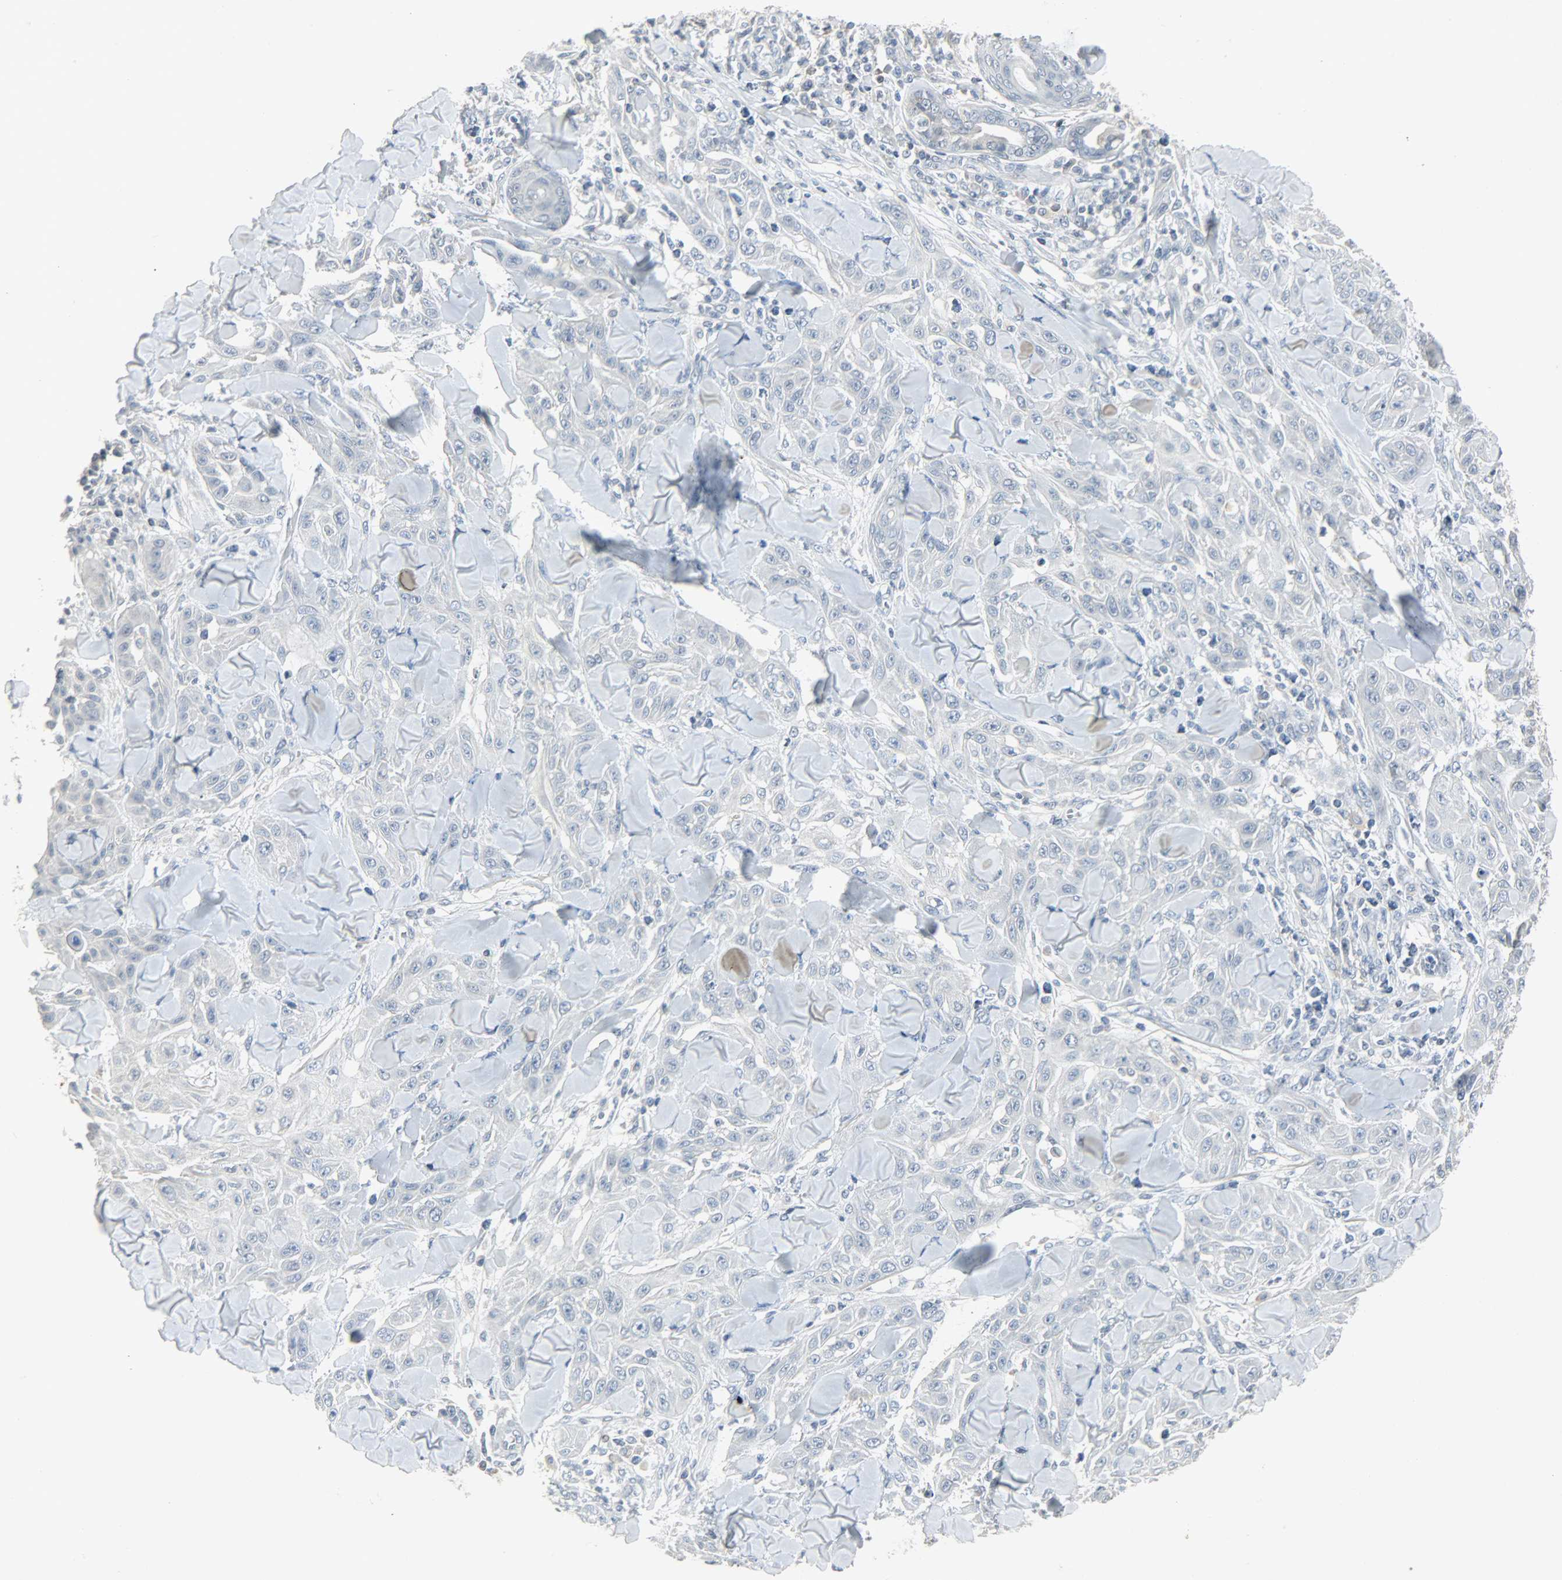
{"staining": {"intensity": "negative", "quantity": "none", "location": "none"}, "tissue": "skin cancer", "cell_type": "Tumor cells", "image_type": "cancer", "snomed": [{"axis": "morphology", "description": "Squamous cell carcinoma, NOS"}, {"axis": "topography", "description": "Skin"}], "caption": "The histopathology image reveals no staining of tumor cells in skin cancer (squamous cell carcinoma).", "gene": "CAMK4", "patient": {"sex": "male", "age": 24}}